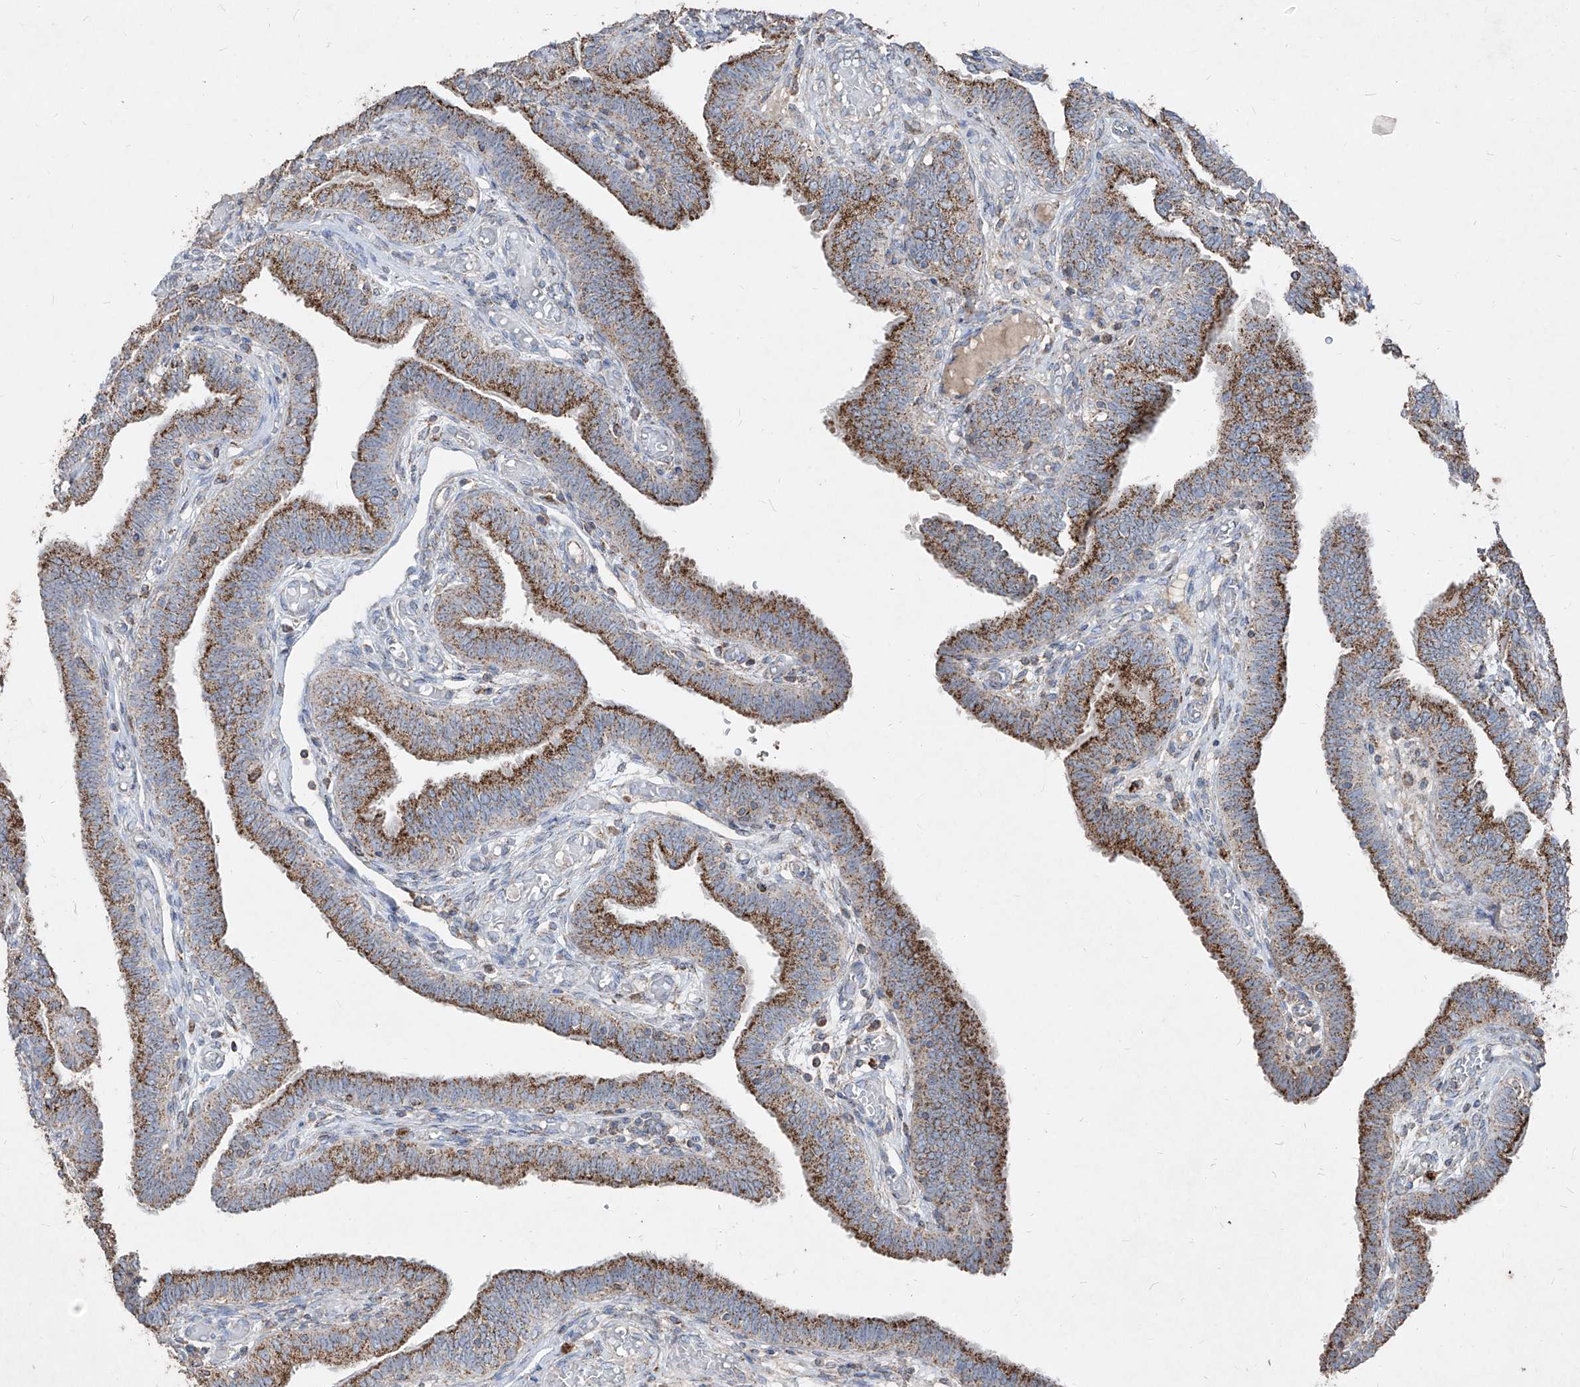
{"staining": {"intensity": "strong", "quantity": ">75%", "location": "cytoplasmic/membranous"}, "tissue": "fallopian tube", "cell_type": "Glandular cells", "image_type": "normal", "snomed": [{"axis": "morphology", "description": "Normal tissue, NOS"}, {"axis": "topography", "description": "Fallopian tube"}], "caption": "Immunohistochemistry of normal fallopian tube displays high levels of strong cytoplasmic/membranous staining in approximately >75% of glandular cells. (DAB (3,3'-diaminobenzidine) IHC with brightfield microscopy, high magnification).", "gene": "ABCD3", "patient": {"sex": "female", "age": 39}}